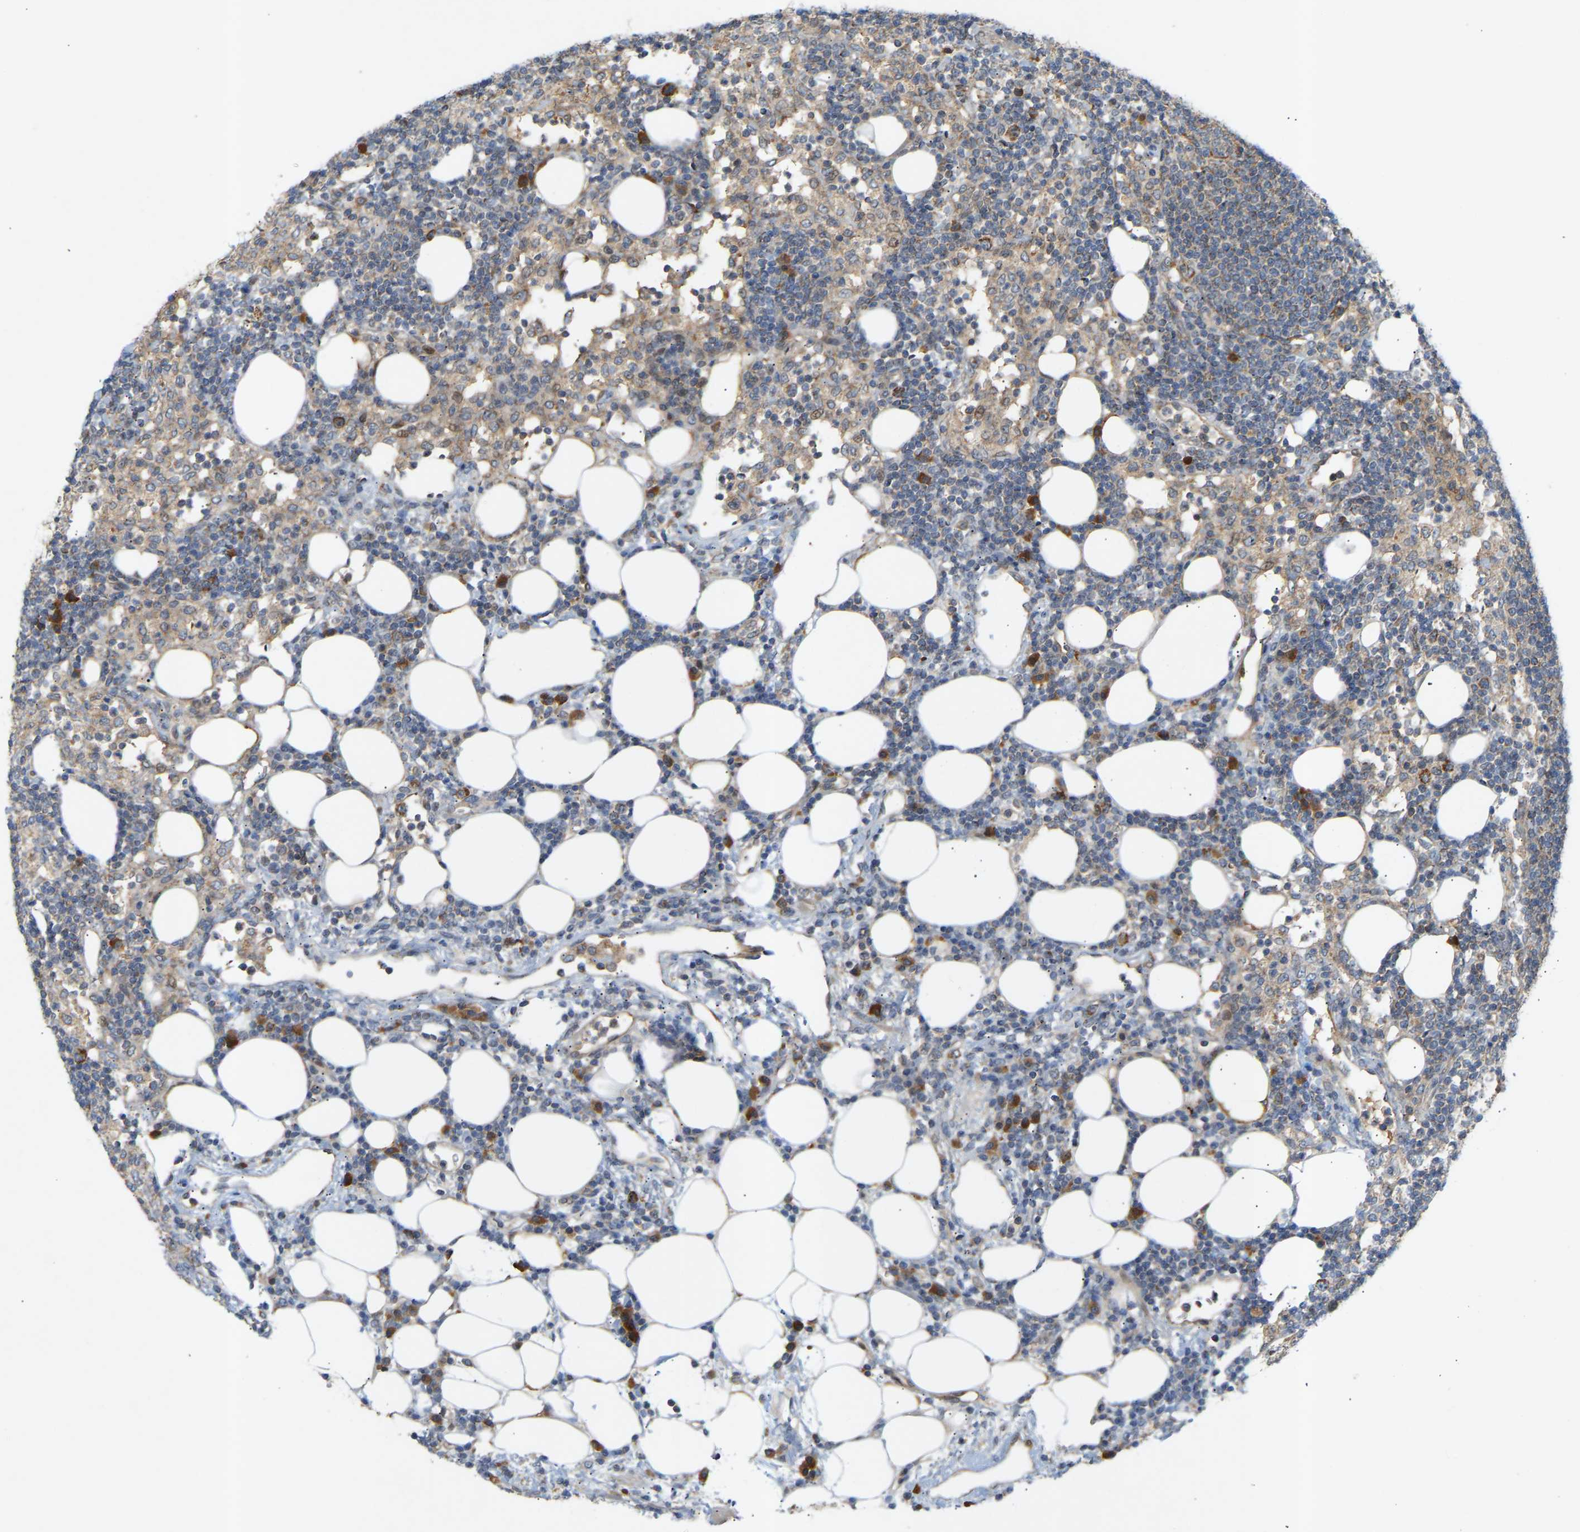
{"staining": {"intensity": "negative", "quantity": "none", "location": "none"}, "tissue": "lymph node", "cell_type": "Germinal center cells", "image_type": "normal", "snomed": [{"axis": "morphology", "description": "Normal tissue, NOS"}, {"axis": "morphology", "description": "Carcinoid, malignant, NOS"}, {"axis": "topography", "description": "Lymph node"}], "caption": "DAB immunohistochemical staining of benign lymph node demonstrates no significant expression in germinal center cells. (DAB (3,3'-diaminobenzidine) immunohistochemistry (IHC), high magnification).", "gene": "ATP5MF", "patient": {"sex": "male", "age": 47}}